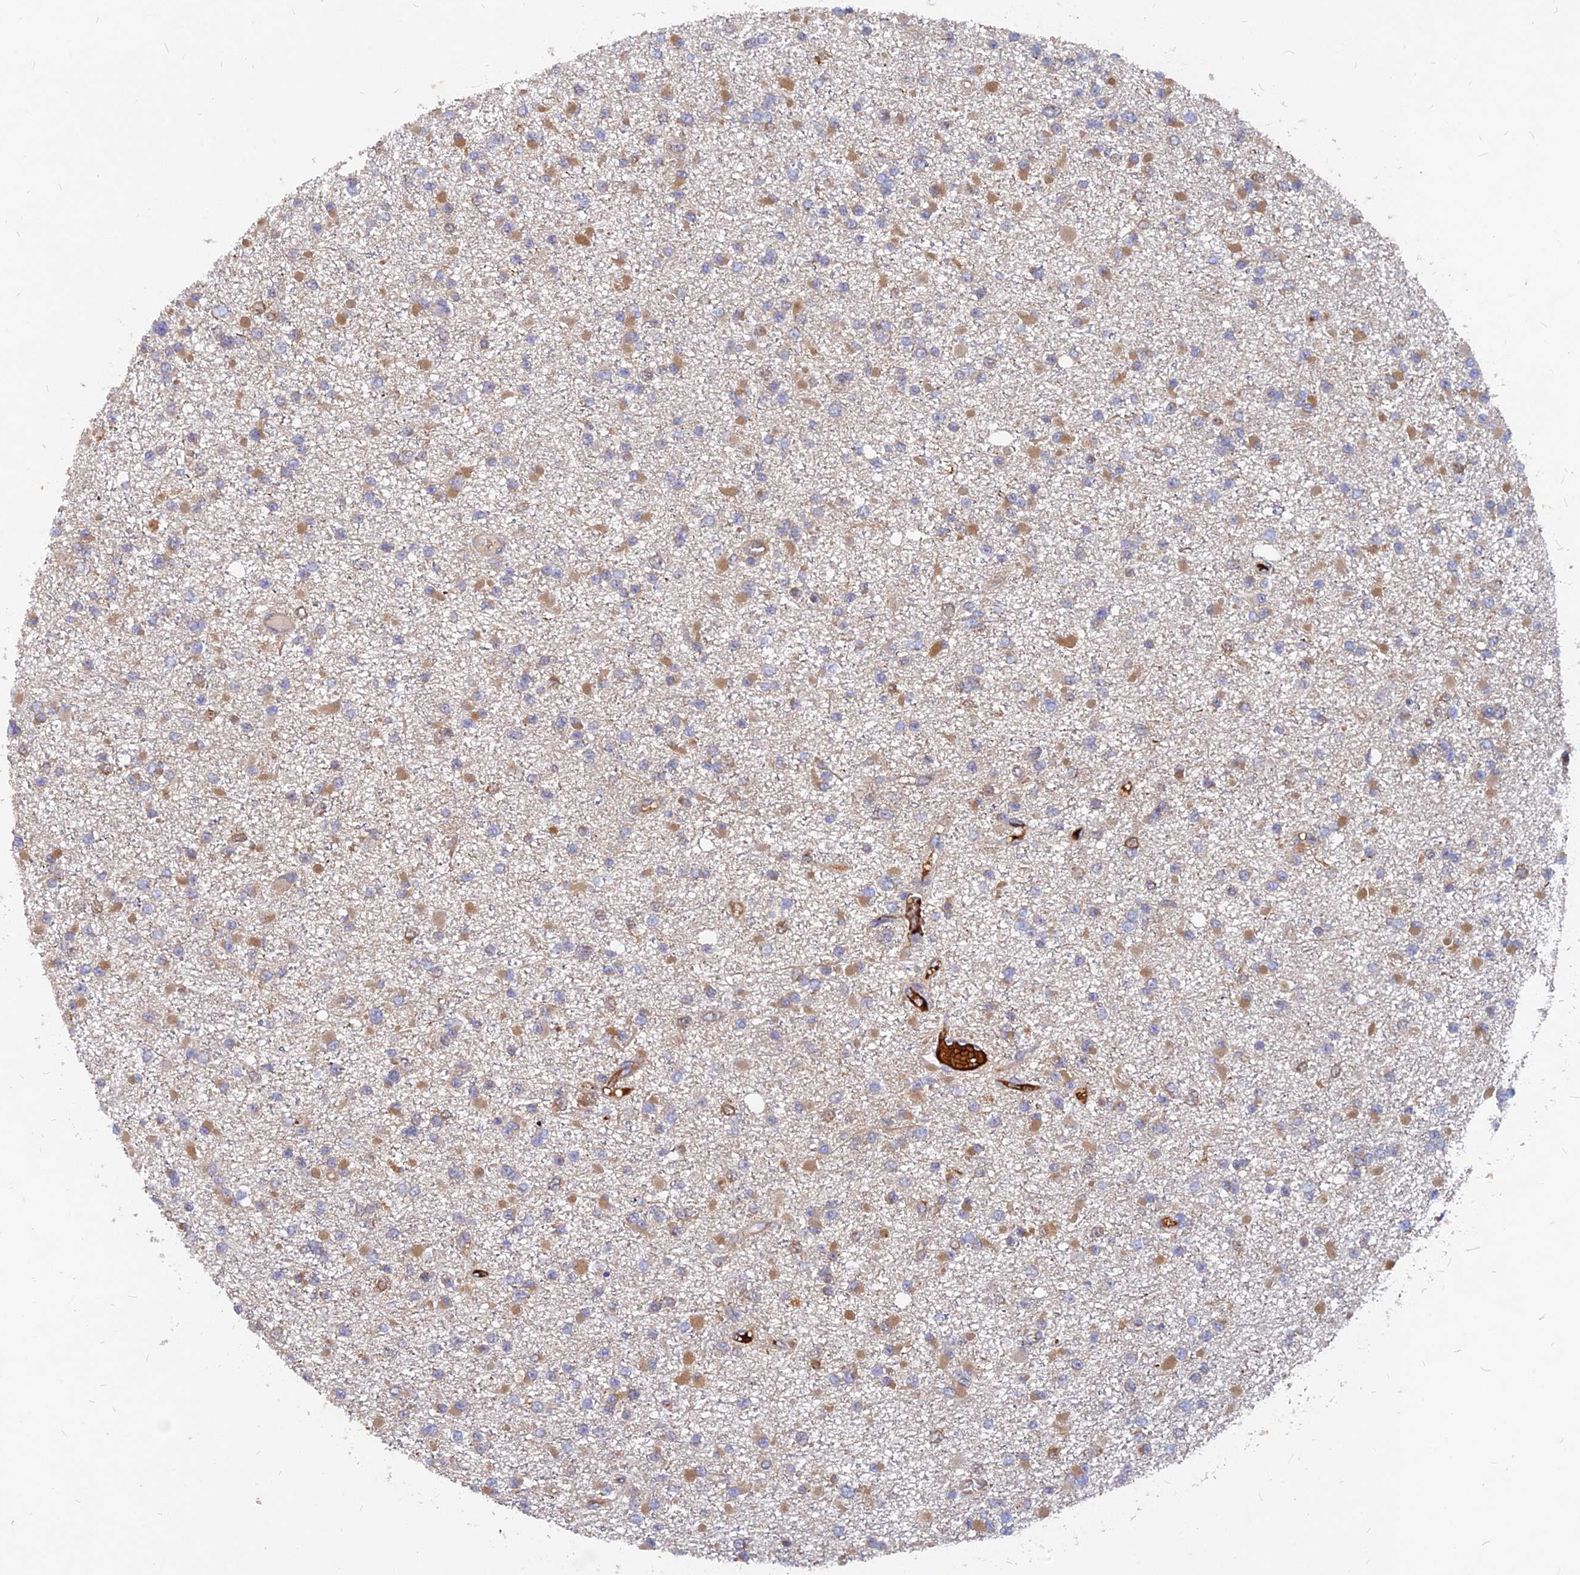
{"staining": {"intensity": "moderate", "quantity": "25%-75%", "location": "cytoplasmic/membranous"}, "tissue": "glioma", "cell_type": "Tumor cells", "image_type": "cancer", "snomed": [{"axis": "morphology", "description": "Glioma, malignant, Low grade"}, {"axis": "topography", "description": "Brain"}], "caption": "A photomicrograph of human glioma stained for a protein displays moderate cytoplasmic/membranous brown staining in tumor cells. The staining was performed using DAB (3,3'-diaminobenzidine) to visualize the protein expression in brown, while the nuclei were stained in blue with hematoxylin (Magnification: 20x).", "gene": "ARL2BP", "patient": {"sex": "female", "age": 22}}